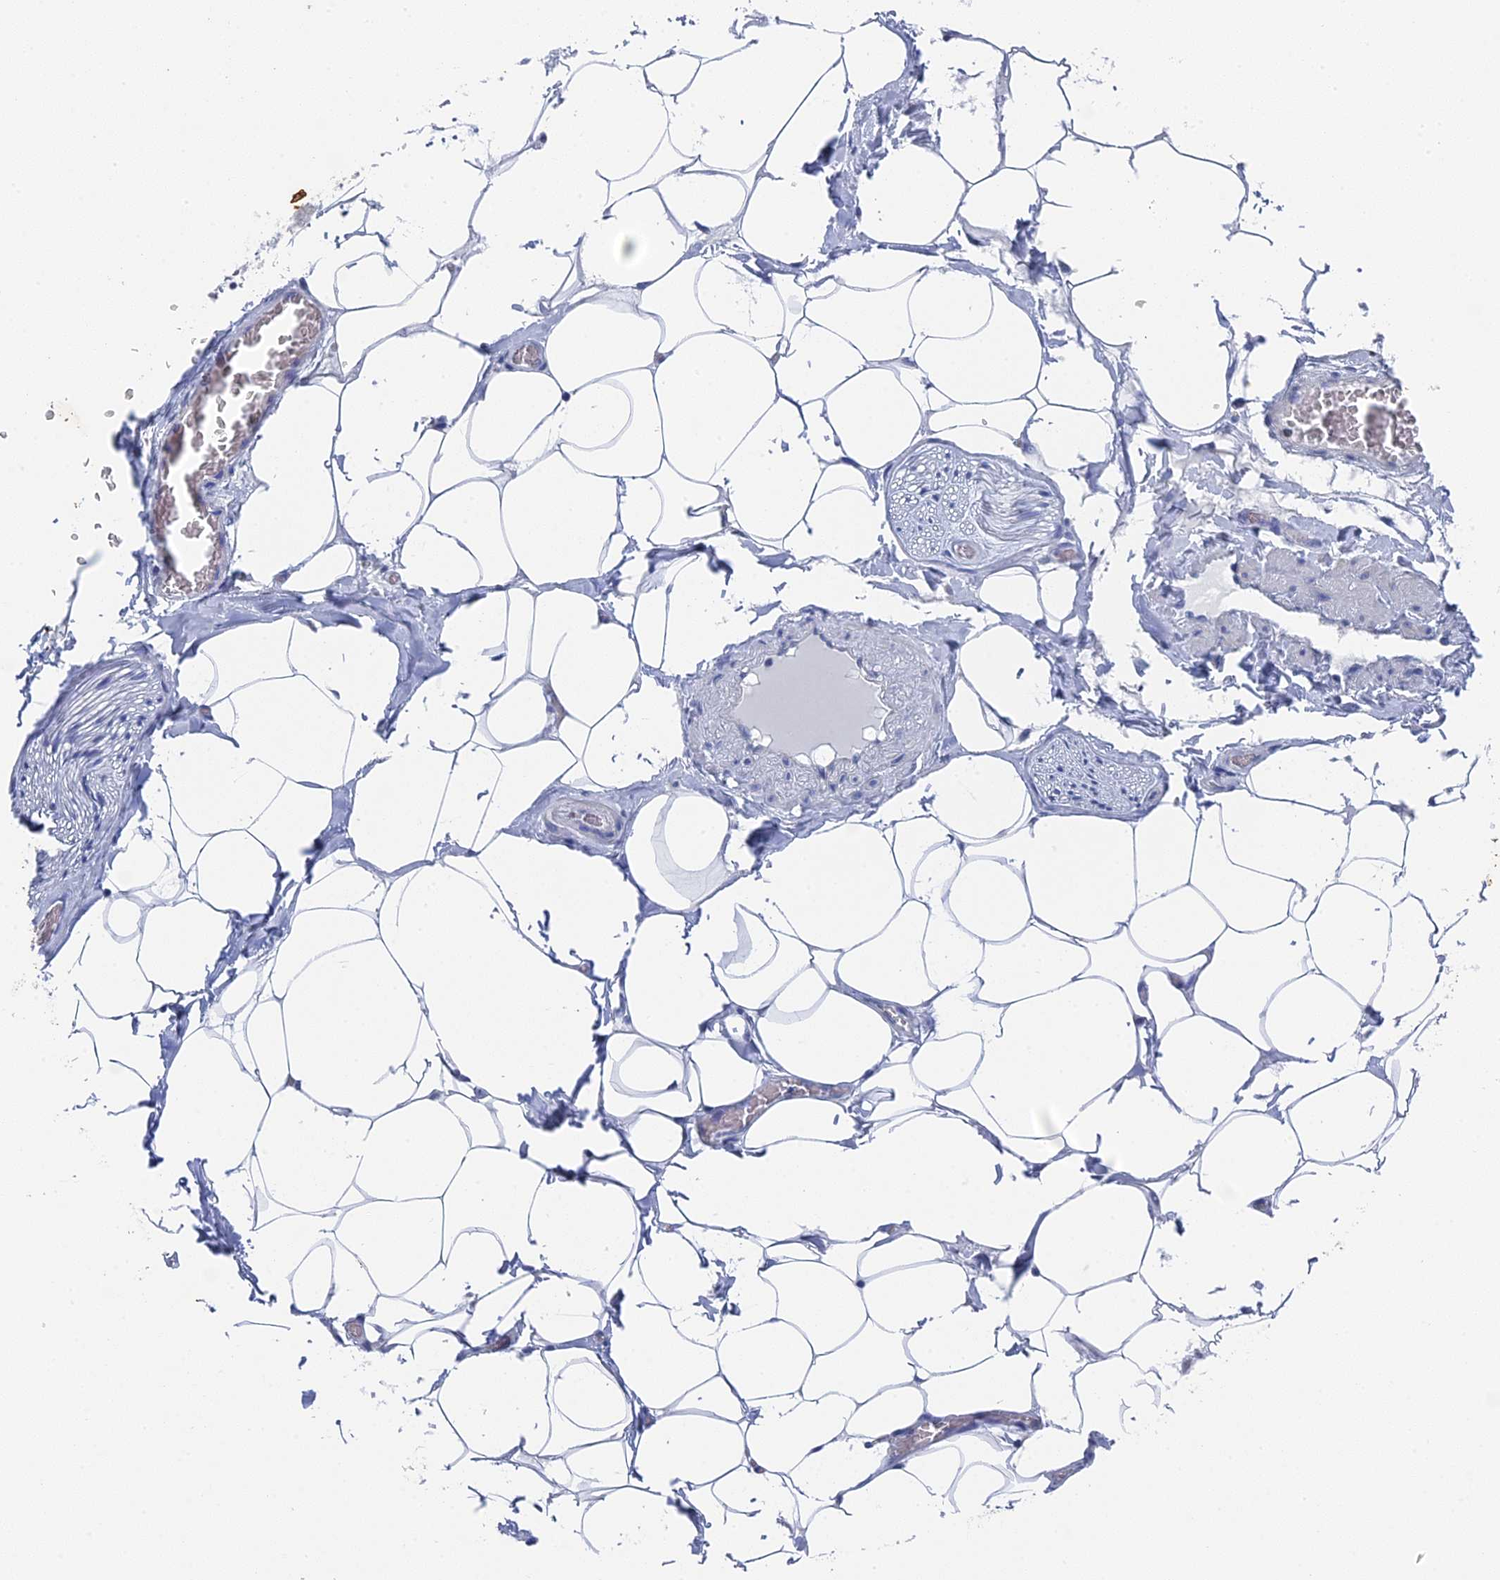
{"staining": {"intensity": "negative", "quantity": "none", "location": "none"}, "tissue": "adipose tissue", "cell_type": "Adipocytes", "image_type": "normal", "snomed": [{"axis": "morphology", "description": "Normal tissue, NOS"}, {"axis": "topography", "description": "Soft tissue"}, {"axis": "topography", "description": "Adipose tissue"}, {"axis": "topography", "description": "Vascular tissue"}, {"axis": "topography", "description": "Peripheral nerve tissue"}], "caption": "Immunohistochemistry of normal adipose tissue reveals no positivity in adipocytes. (DAB (3,3'-diaminobenzidine) immunohistochemistry (IHC) visualized using brightfield microscopy, high magnification).", "gene": "SRFBP1", "patient": {"sex": "male", "age": 46}}